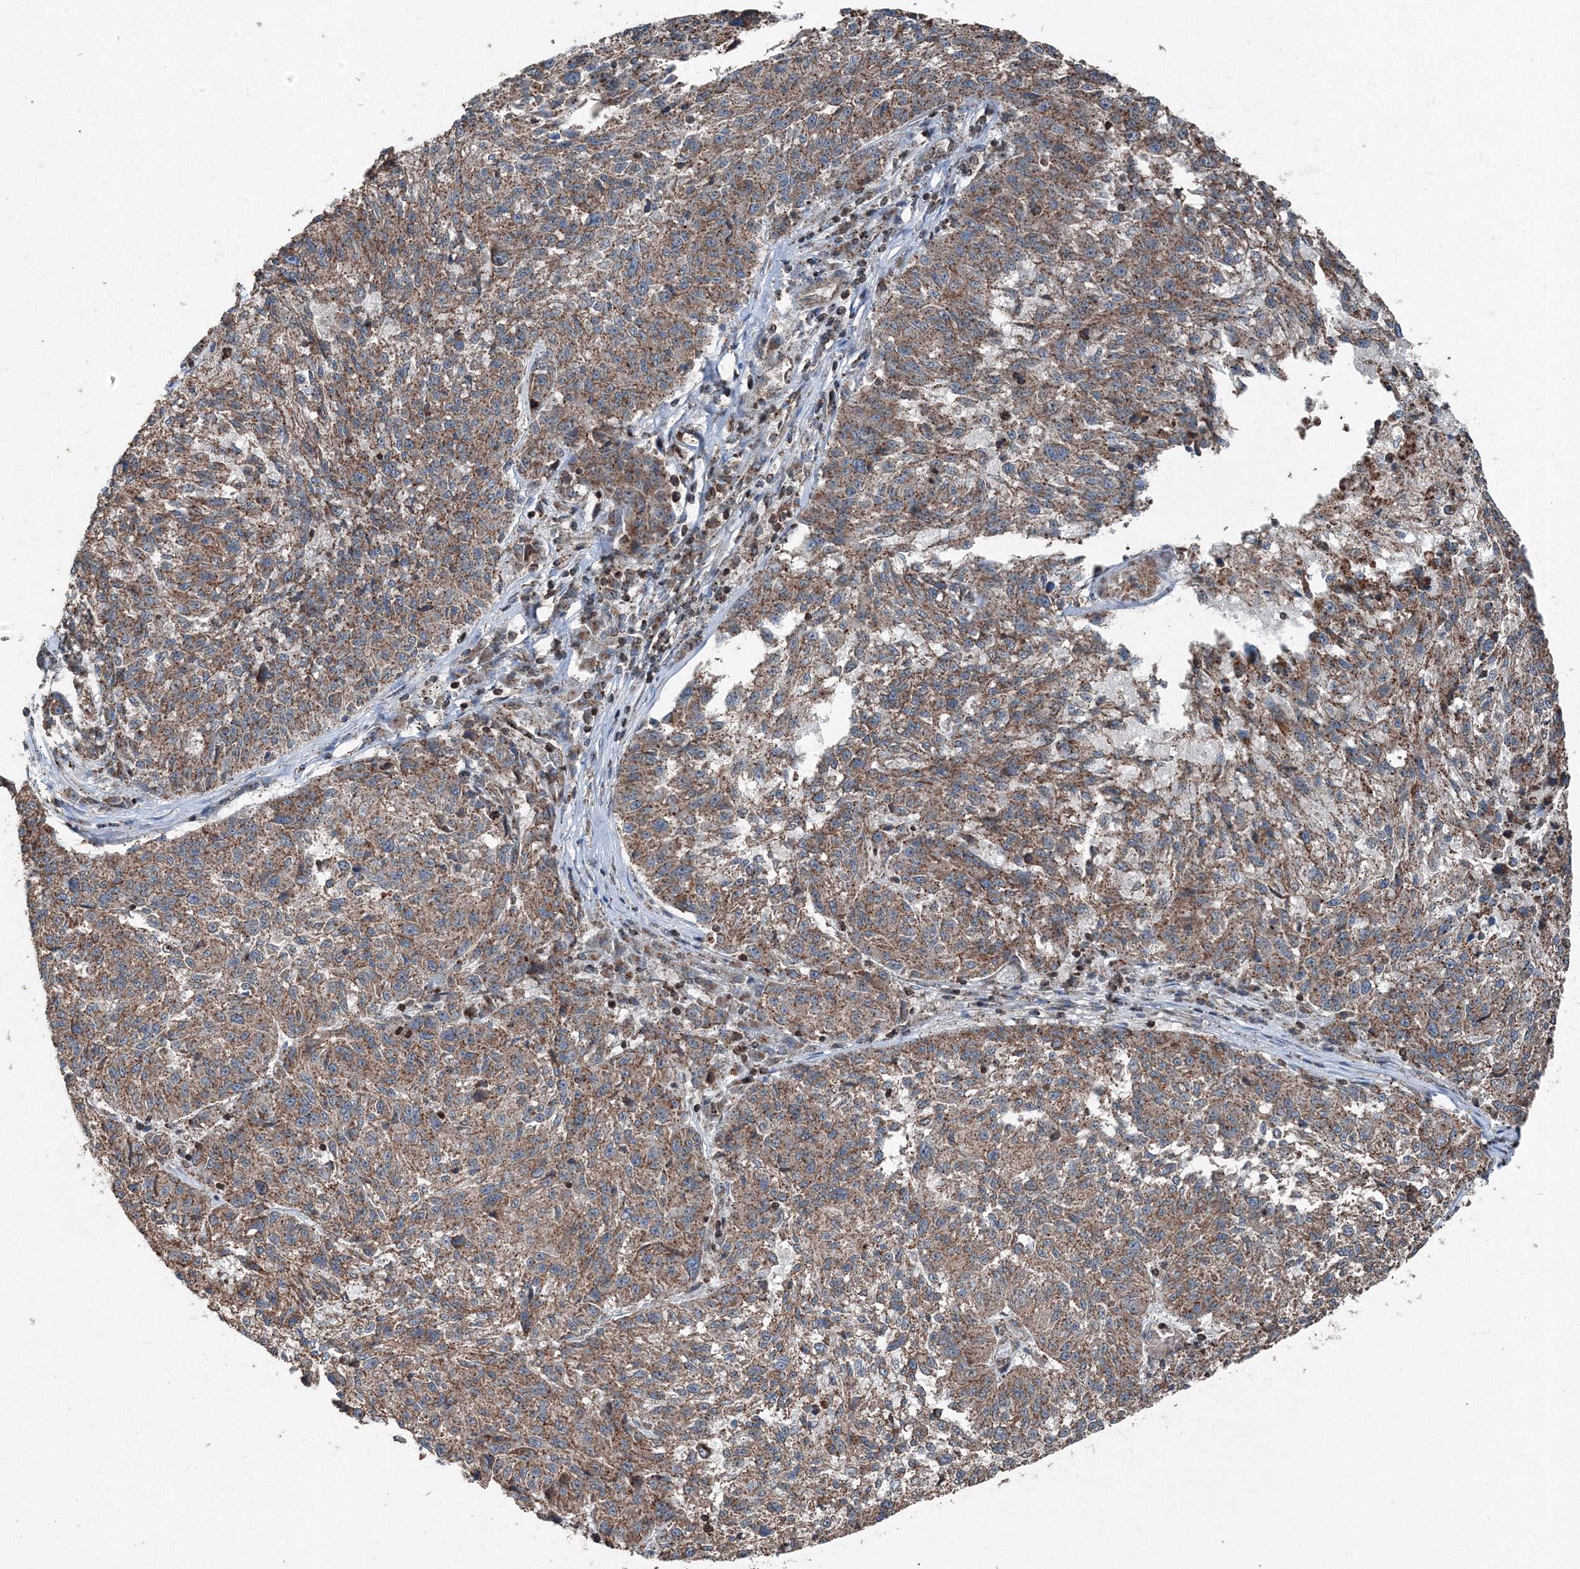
{"staining": {"intensity": "moderate", "quantity": ">75%", "location": "cytoplasmic/membranous"}, "tissue": "melanoma", "cell_type": "Tumor cells", "image_type": "cancer", "snomed": [{"axis": "morphology", "description": "Malignant melanoma, NOS"}, {"axis": "topography", "description": "Skin"}], "caption": "There is medium levels of moderate cytoplasmic/membranous positivity in tumor cells of melanoma, as demonstrated by immunohistochemical staining (brown color).", "gene": "AASDH", "patient": {"sex": "male", "age": 53}}